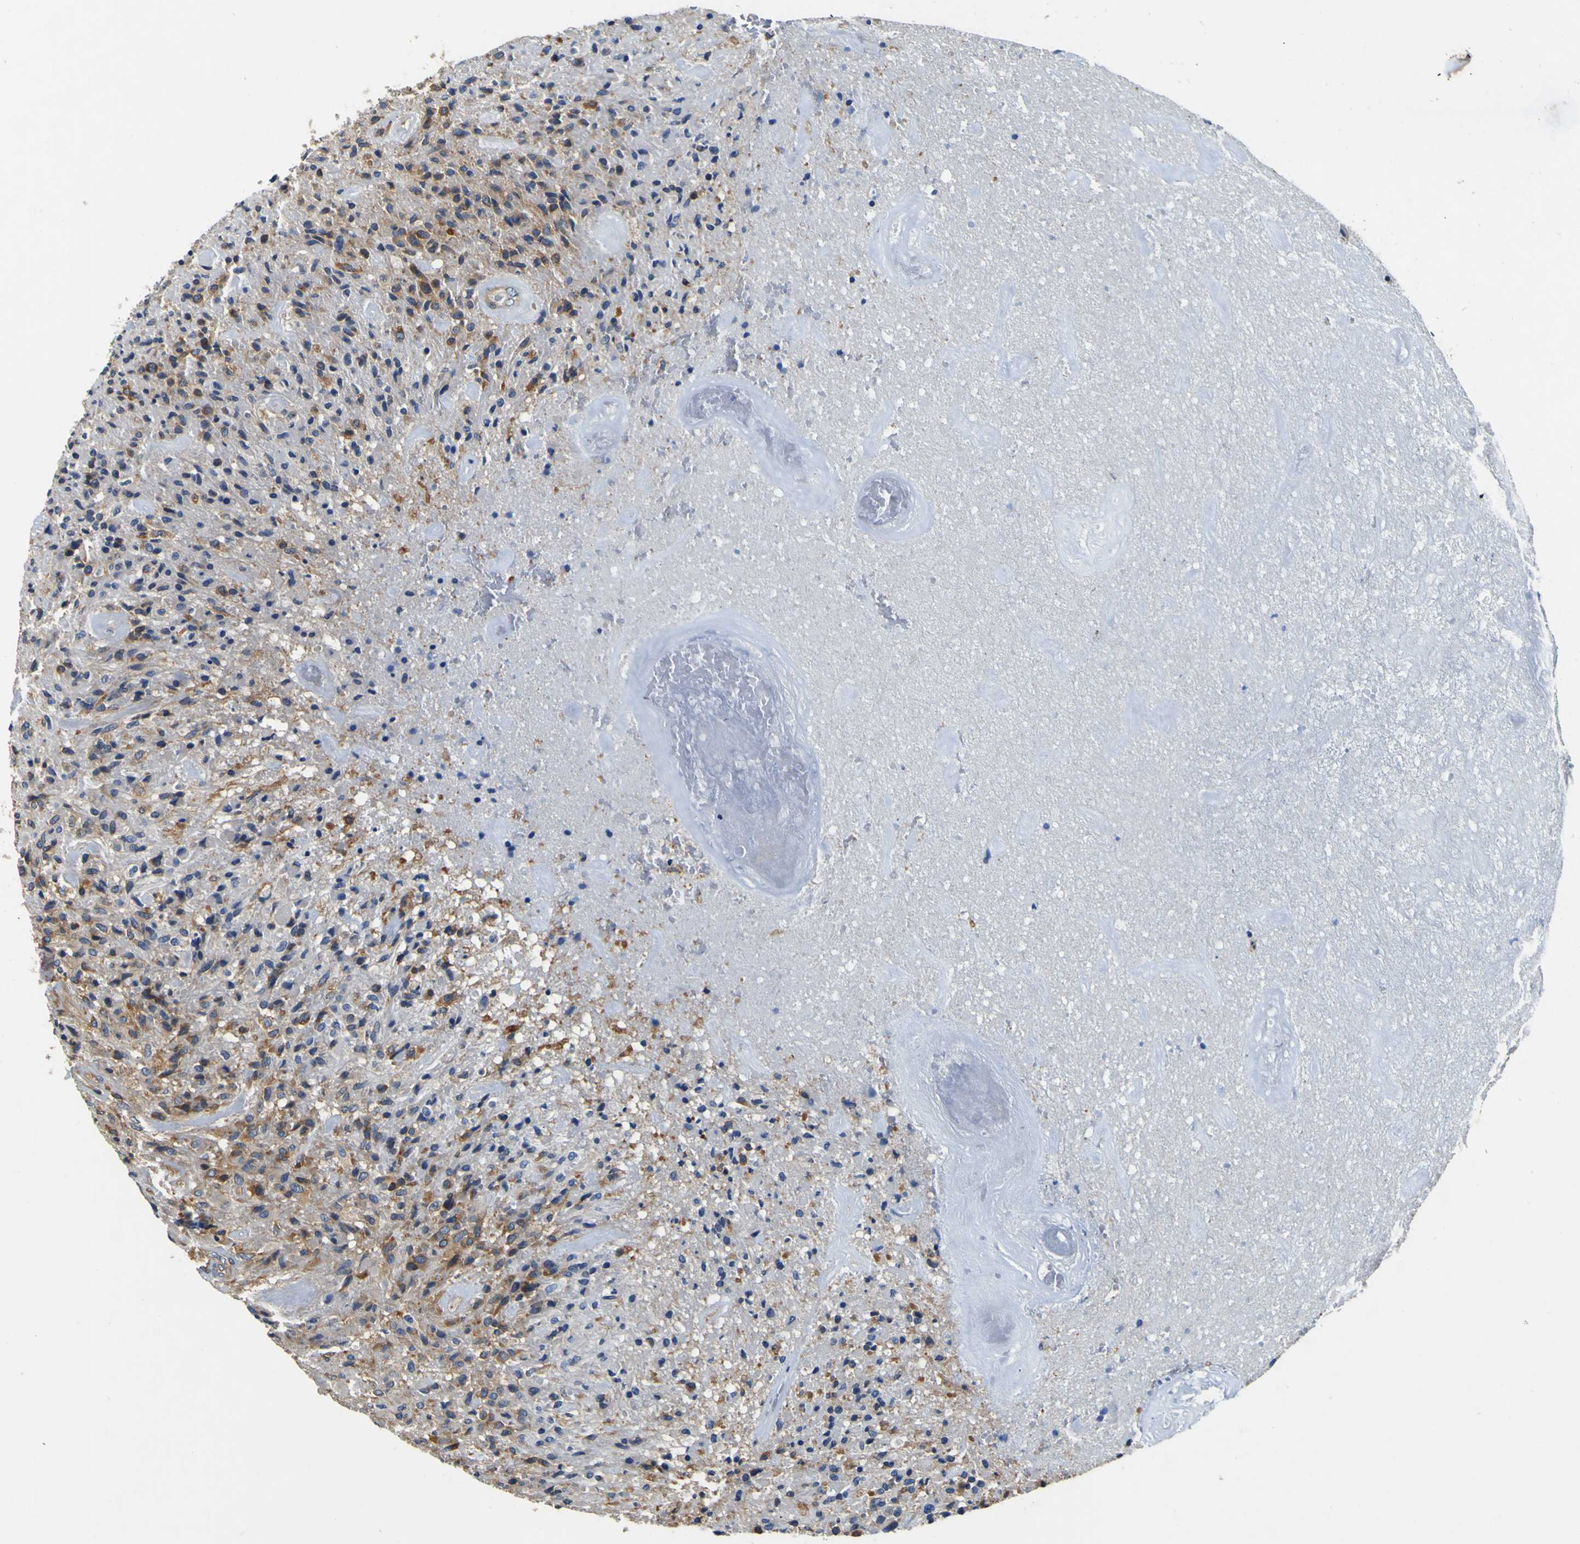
{"staining": {"intensity": "moderate", "quantity": "25%-75%", "location": "cytoplasmic/membranous"}, "tissue": "glioma", "cell_type": "Tumor cells", "image_type": "cancer", "snomed": [{"axis": "morphology", "description": "Glioma, malignant, High grade"}, {"axis": "topography", "description": "Brain"}], "caption": "There is medium levels of moderate cytoplasmic/membranous positivity in tumor cells of glioma, as demonstrated by immunohistochemical staining (brown color).", "gene": "CNR2", "patient": {"sex": "male", "age": 71}}